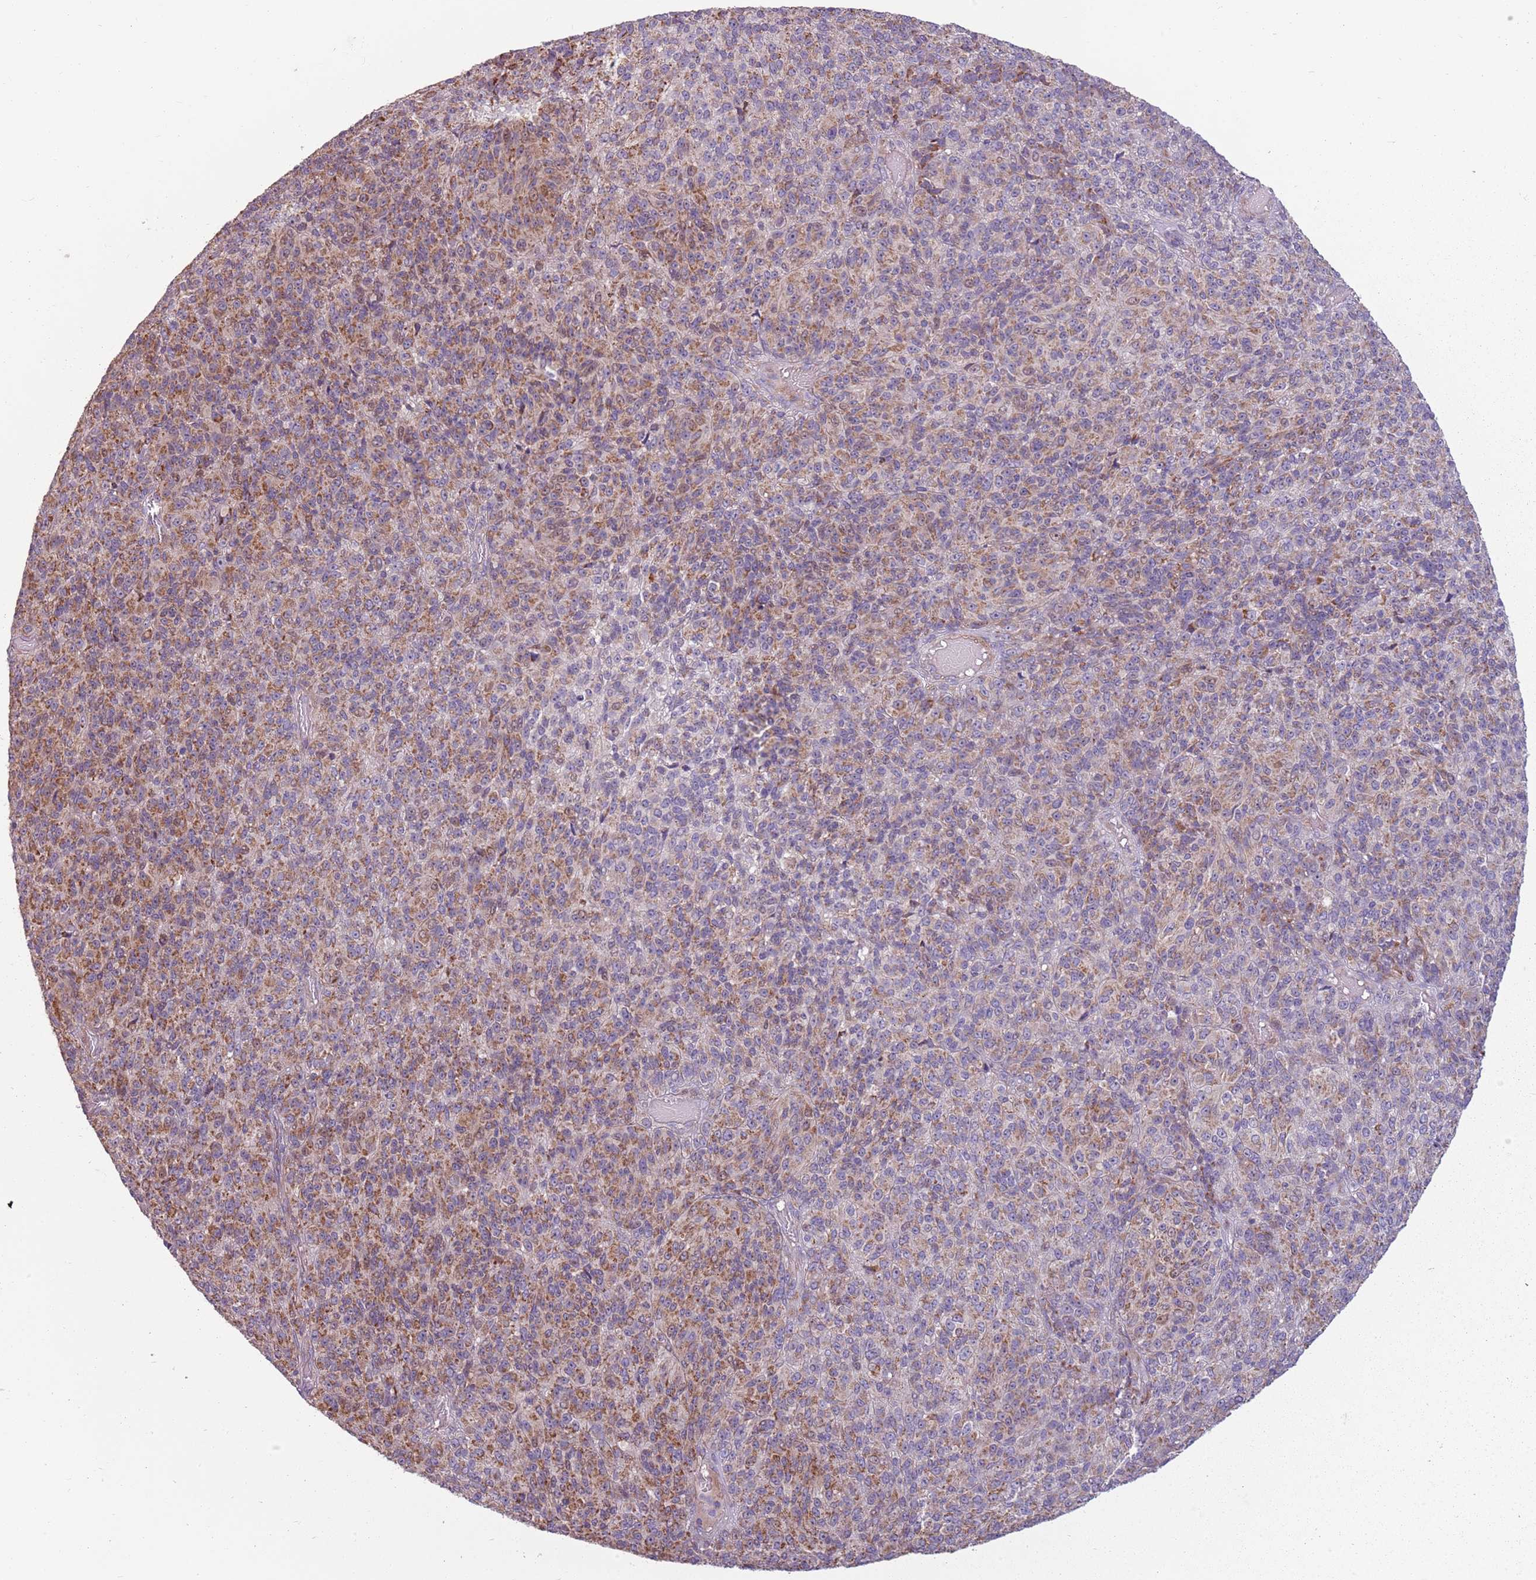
{"staining": {"intensity": "moderate", "quantity": ">75%", "location": "cytoplasmic/membranous"}, "tissue": "melanoma", "cell_type": "Tumor cells", "image_type": "cancer", "snomed": [{"axis": "morphology", "description": "Malignant melanoma, Metastatic site"}, {"axis": "topography", "description": "Brain"}], "caption": "IHC micrograph of neoplastic tissue: human melanoma stained using immunohistochemistry displays medium levels of moderate protein expression localized specifically in the cytoplasmic/membranous of tumor cells, appearing as a cytoplasmic/membranous brown color.", "gene": "ZNF530", "patient": {"sex": "female", "age": 56}}